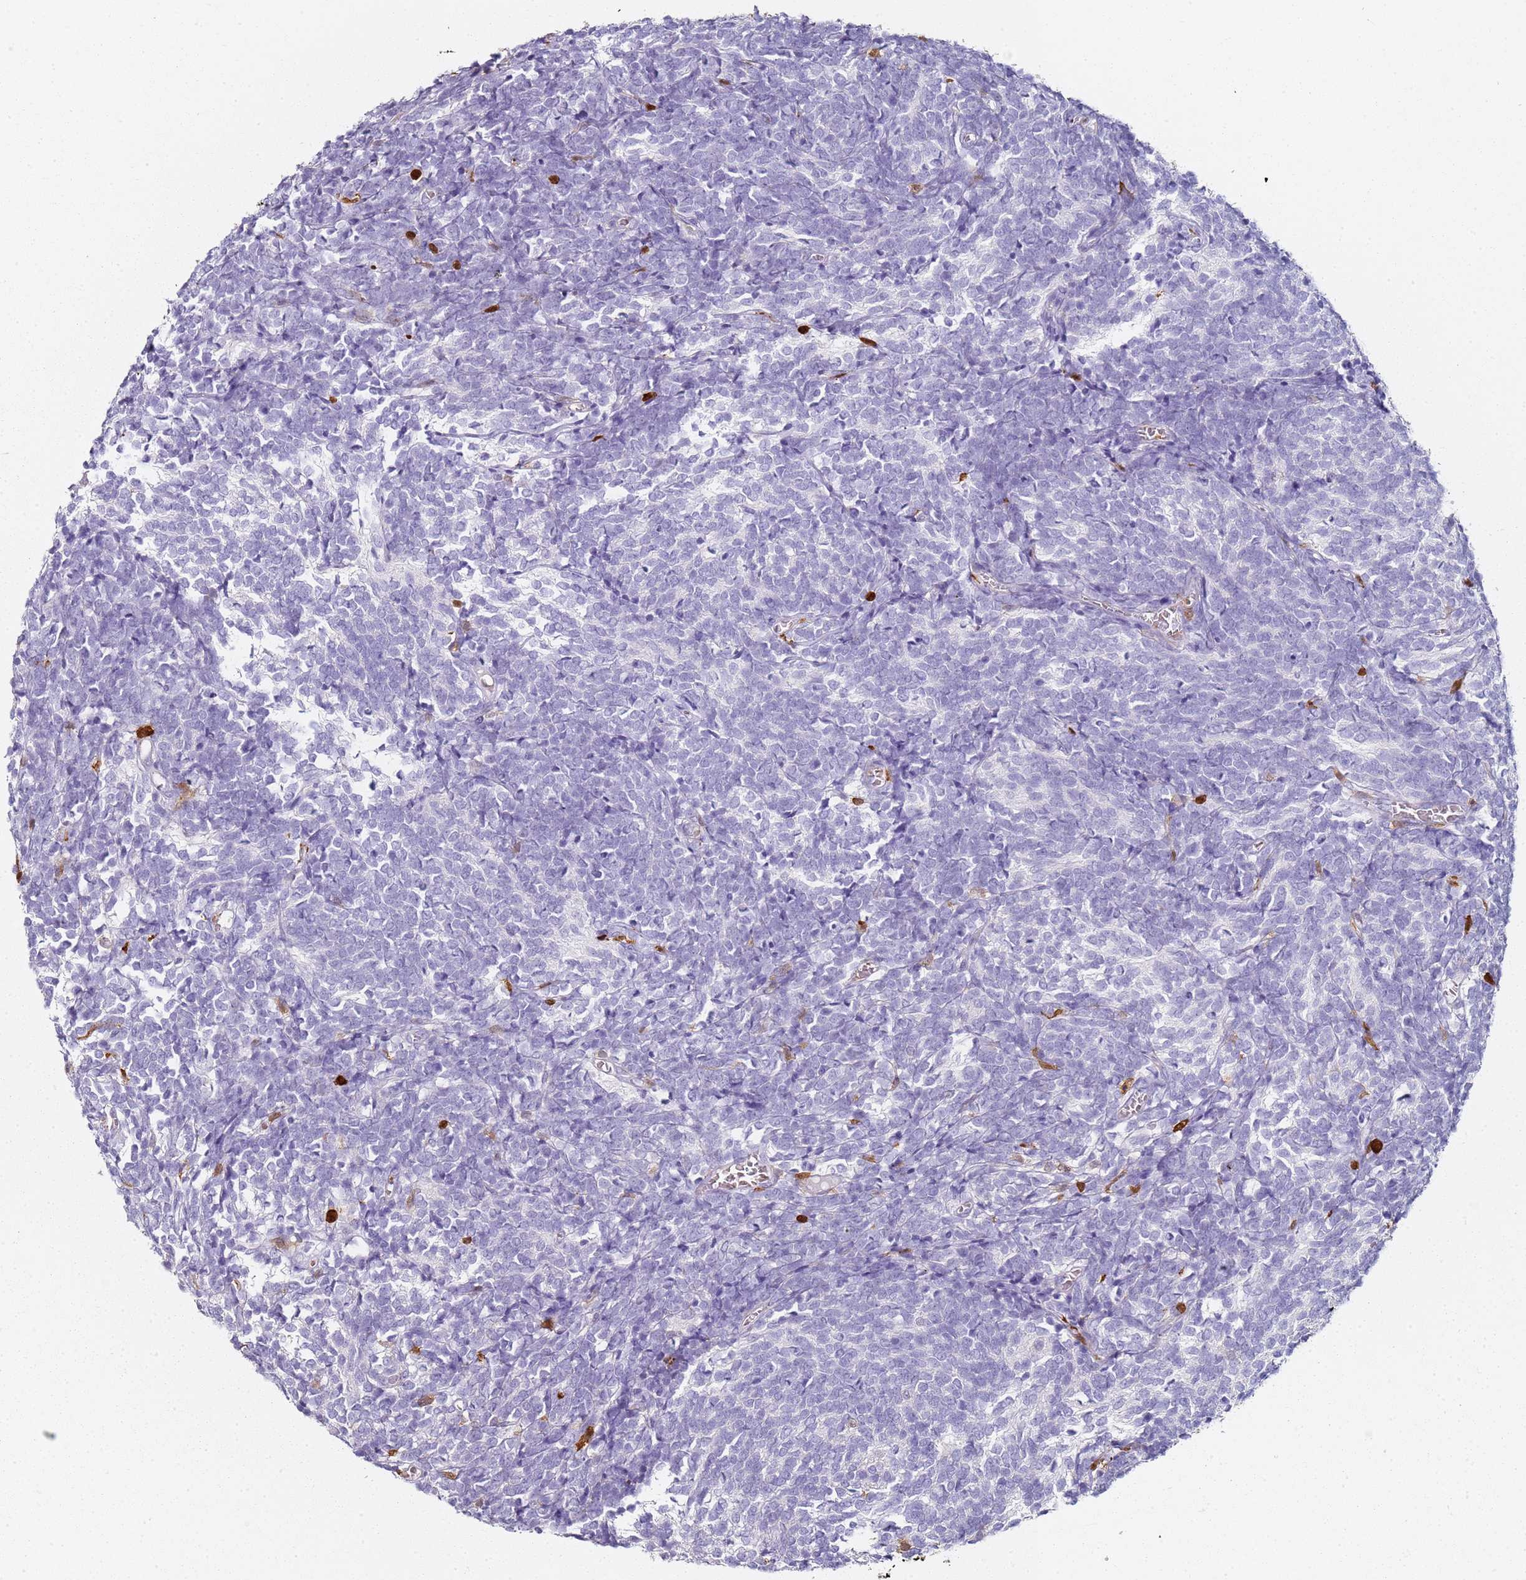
{"staining": {"intensity": "negative", "quantity": "none", "location": "none"}, "tissue": "glioma", "cell_type": "Tumor cells", "image_type": "cancer", "snomed": [{"axis": "morphology", "description": "Glioma, malignant, Low grade"}, {"axis": "topography", "description": "Brain"}], "caption": "Tumor cells are negative for protein expression in human malignant glioma (low-grade). (DAB immunohistochemistry with hematoxylin counter stain).", "gene": "S100A4", "patient": {"sex": "female", "age": 1}}